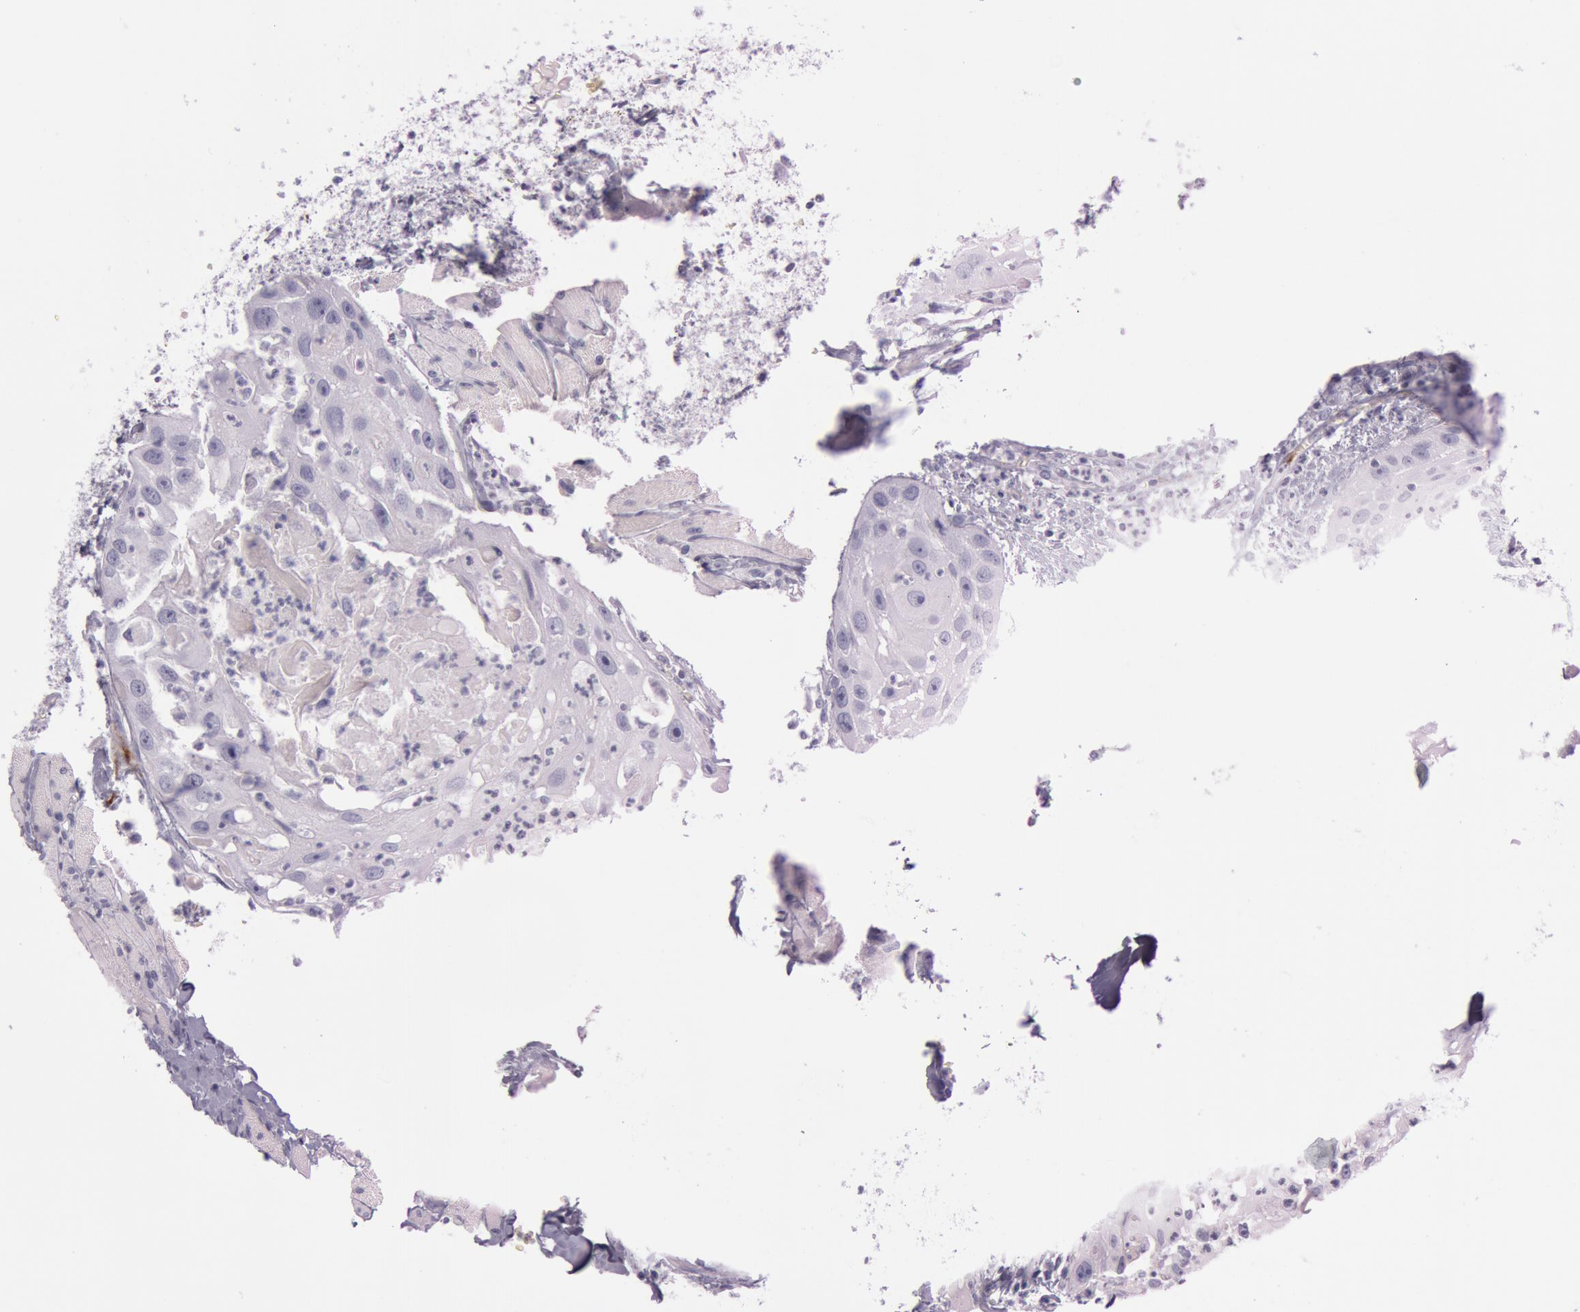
{"staining": {"intensity": "negative", "quantity": "none", "location": "none"}, "tissue": "head and neck cancer", "cell_type": "Tumor cells", "image_type": "cancer", "snomed": [{"axis": "morphology", "description": "Squamous cell carcinoma, NOS"}, {"axis": "topography", "description": "Head-Neck"}], "caption": "Human head and neck squamous cell carcinoma stained for a protein using immunohistochemistry (IHC) demonstrates no positivity in tumor cells.", "gene": "FOLH1", "patient": {"sex": "male", "age": 64}}